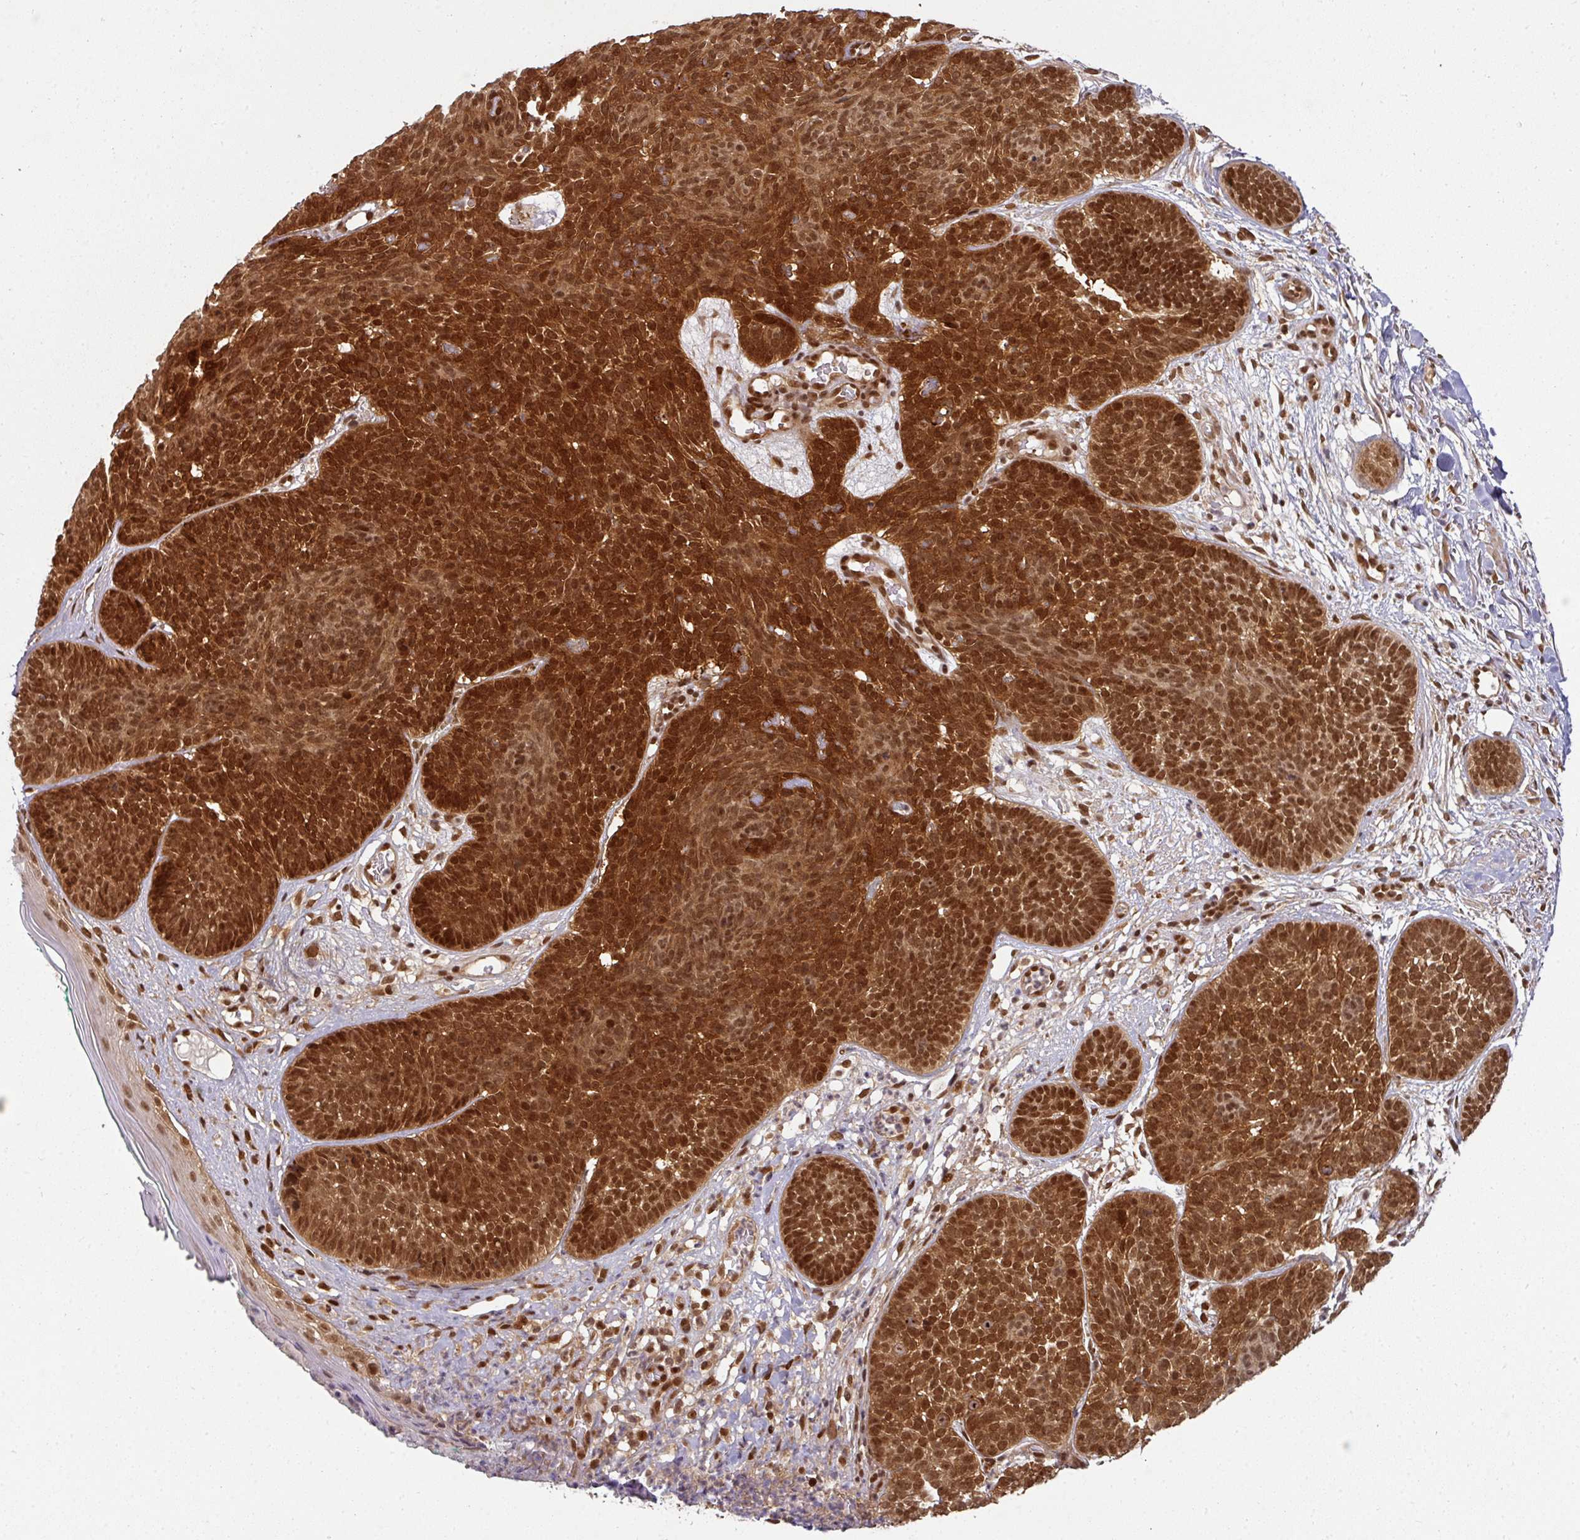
{"staining": {"intensity": "strong", "quantity": ">75%", "location": "cytoplasmic/membranous,nuclear"}, "tissue": "skin cancer", "cell_type": "Tumor cells", "image_type": "cancer", "snomed": [{"axis": "morphology", "description": "Basal cell carcinoma"}, {"axis": "topography", "description": "Skin"}, {"axis": "topography", "description": "Skin of neck"}, {"axis": "topography", "description": "Skin of shoulder"}, {"axis": "topography", "description": "Skin of back"}], "caption": "About >75% of tumor cells in human skin cancer (basal cell carcinoma) show strong cytoplasmic/membranous and nuclear protein positivity as visualized by brown immunohistochemical staining.", "gene": "SIK3", "patient": {"sex": "male", "age": 80}}